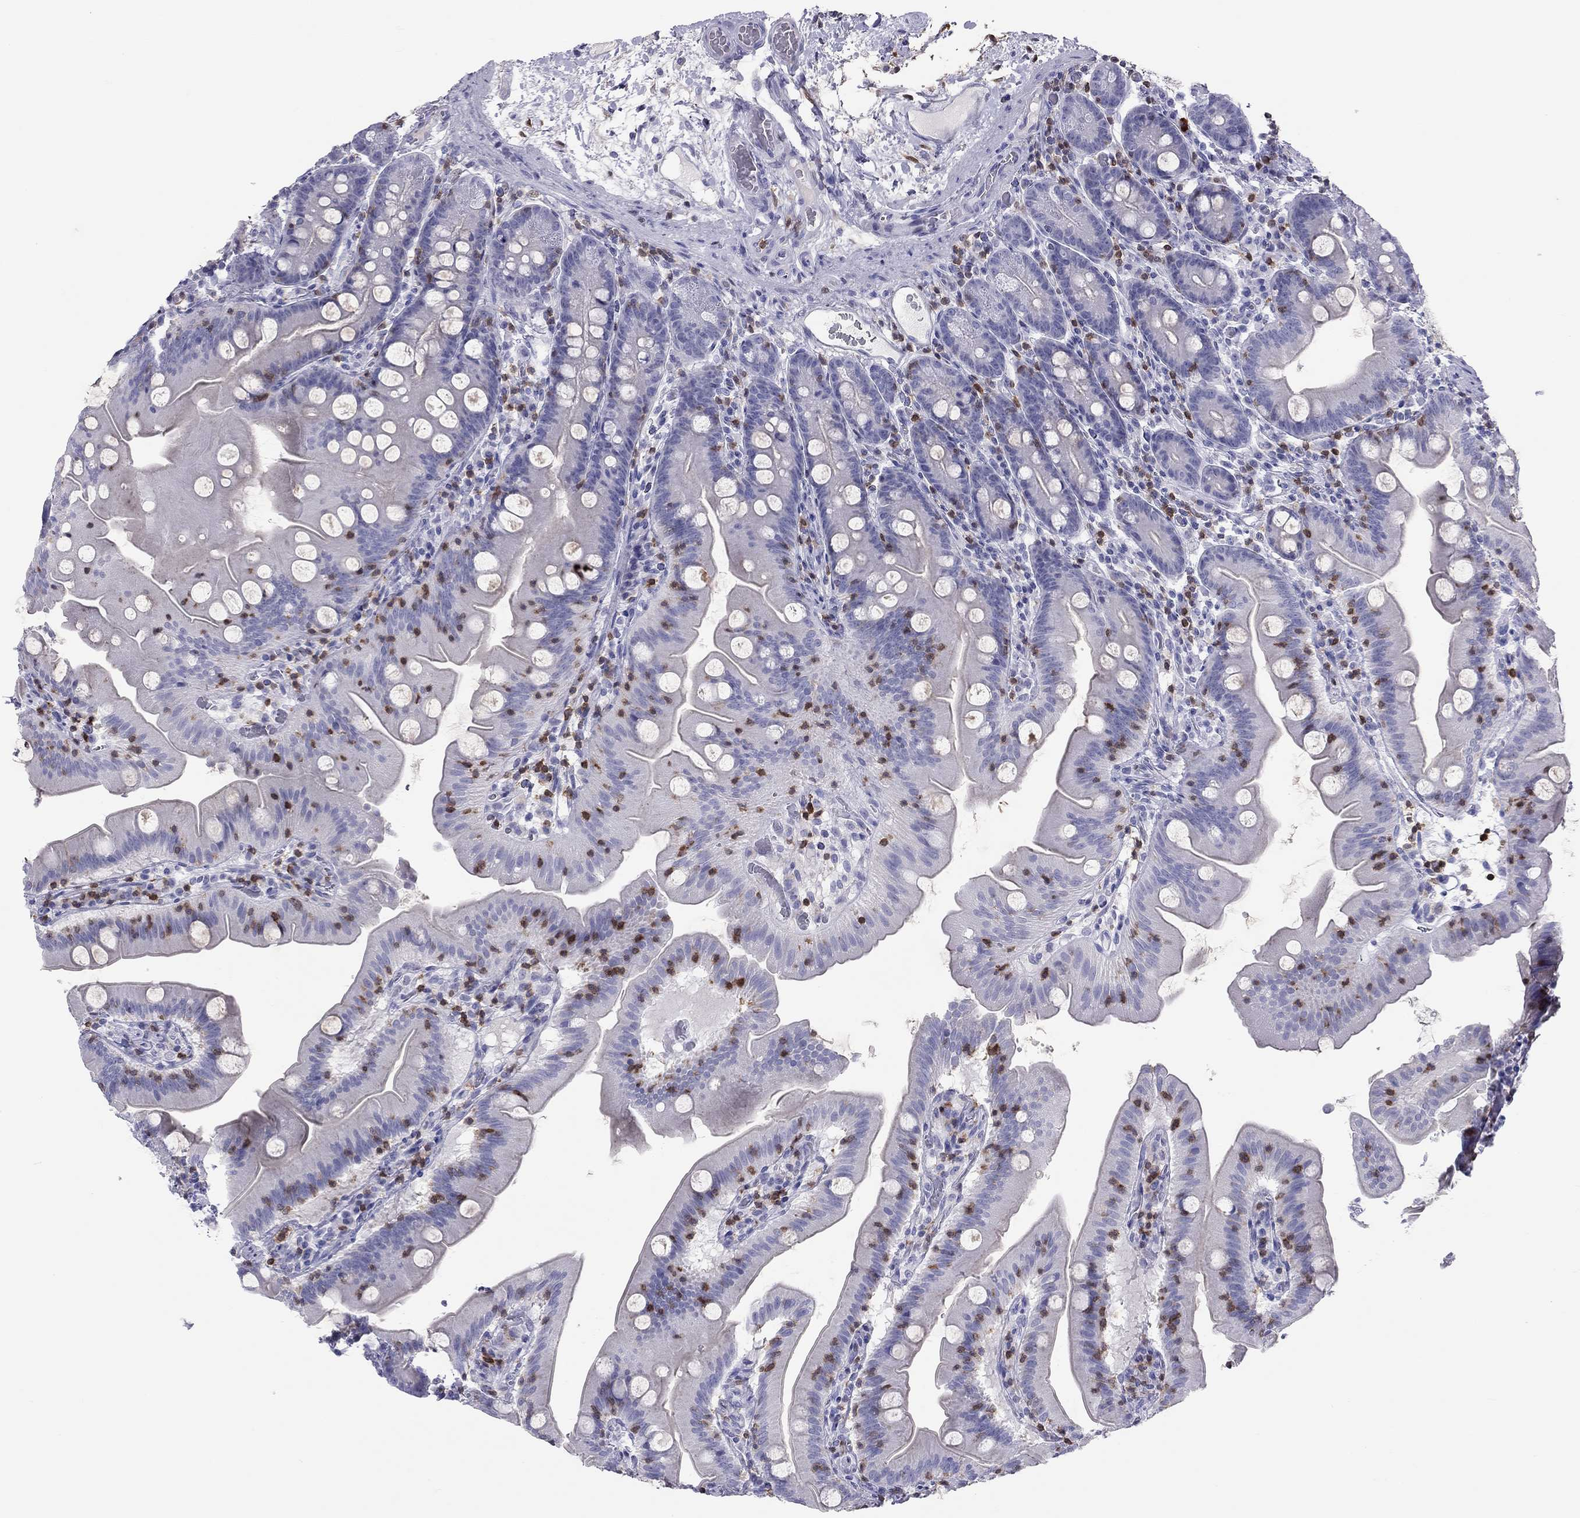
{"staining": {"intensity": "negative", "quantity": "none", "location": "none"}, "tissue": "small intestine", "cell_type": "Glandular cells", "image_type": "normal", "snomed": [{"axis": "morphology", "description": "Normal tissue, NOS"}, {"axis": "topography", "description": "Small intestine"}], "caption": "Normal small intestine was stained to show a protein in brown. There is no significant expression in glandular cells.", "gene": "SH2D2A", "patient": {"sex": "male", "age": 37}}